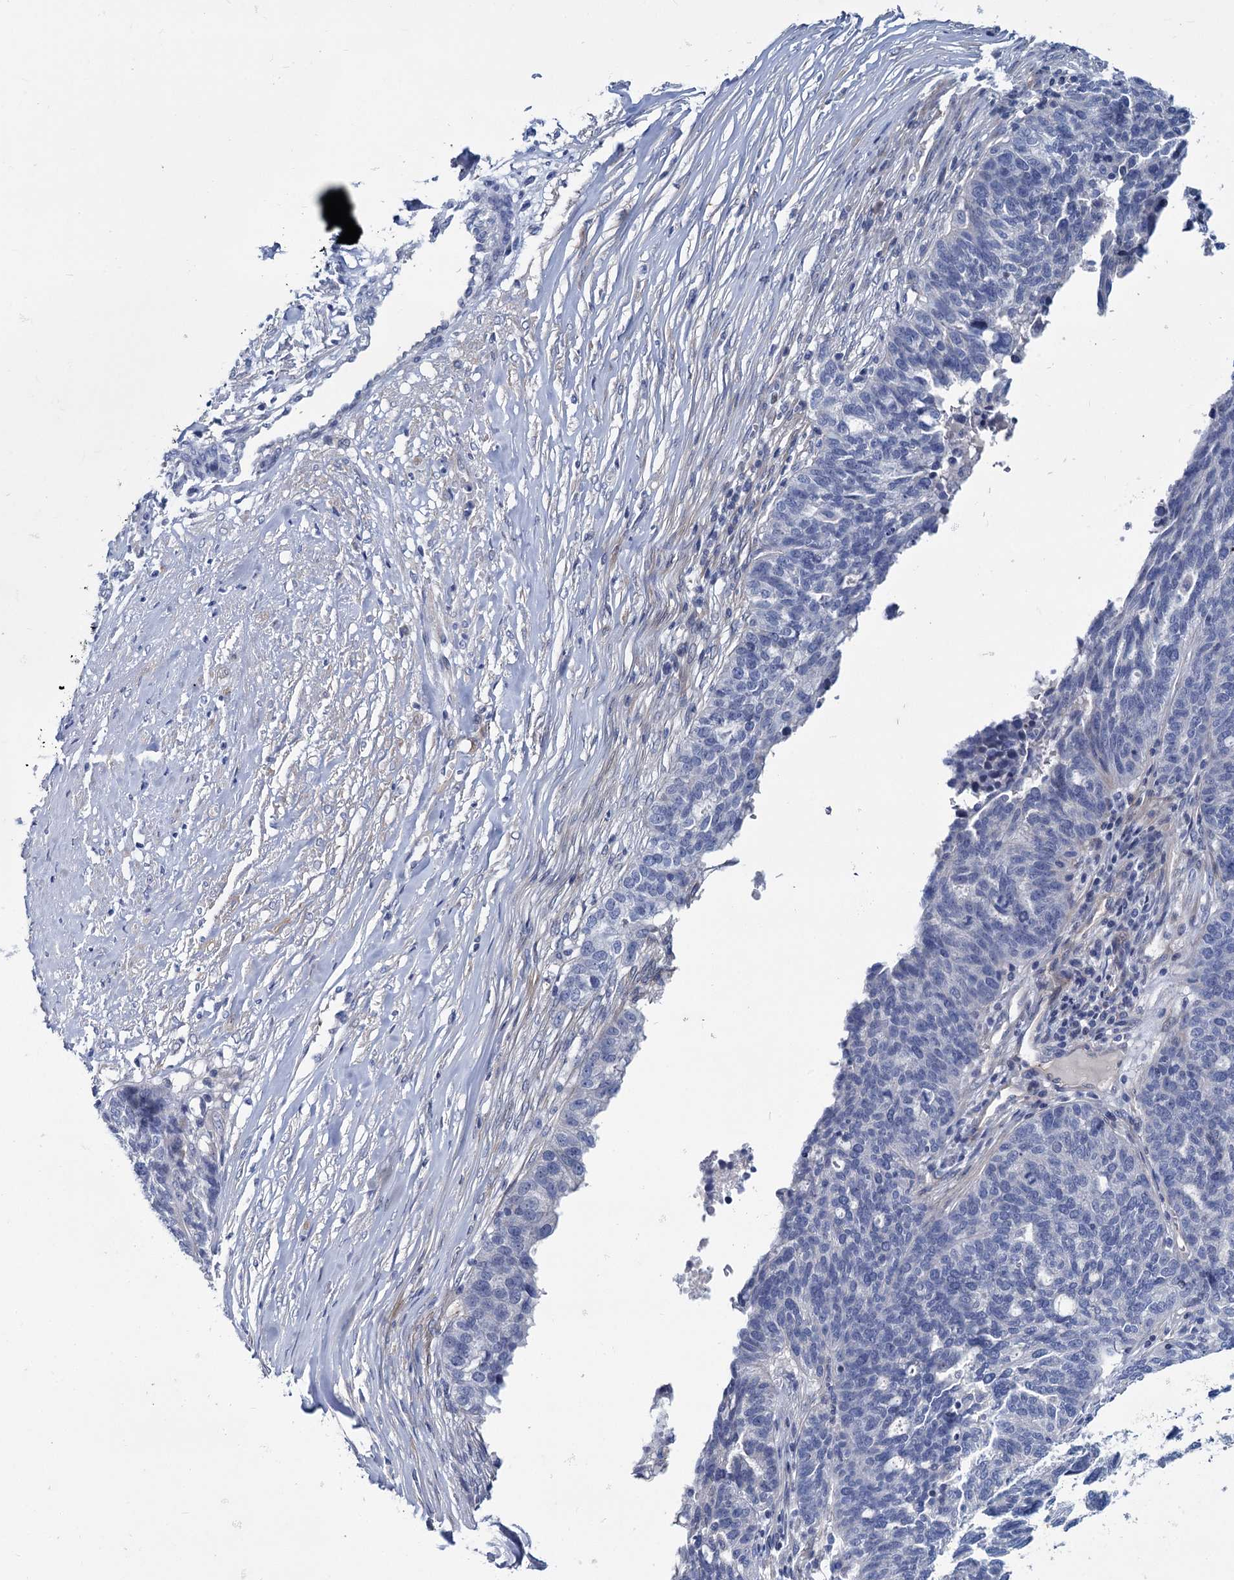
{"staining": {"intensity": "negative", "quantity": "none", "location": "none"}, "tissue": "ovarian cancer", "cell_type": "Tumor cells", "image_type": "cancer", "snomed": [{"axis": "morphology", "description": "Cystadenocarcinoma, serous, NOS"}, {"axis": "topography", "description": "Ovary"}], "caption": "Protein analysis of ovarian cancer (serous cystadenocarcinoma) shows no significant staining in tumor cells.", "gene": "CHDH", "patient": {"sex": "female", "age": 59}}